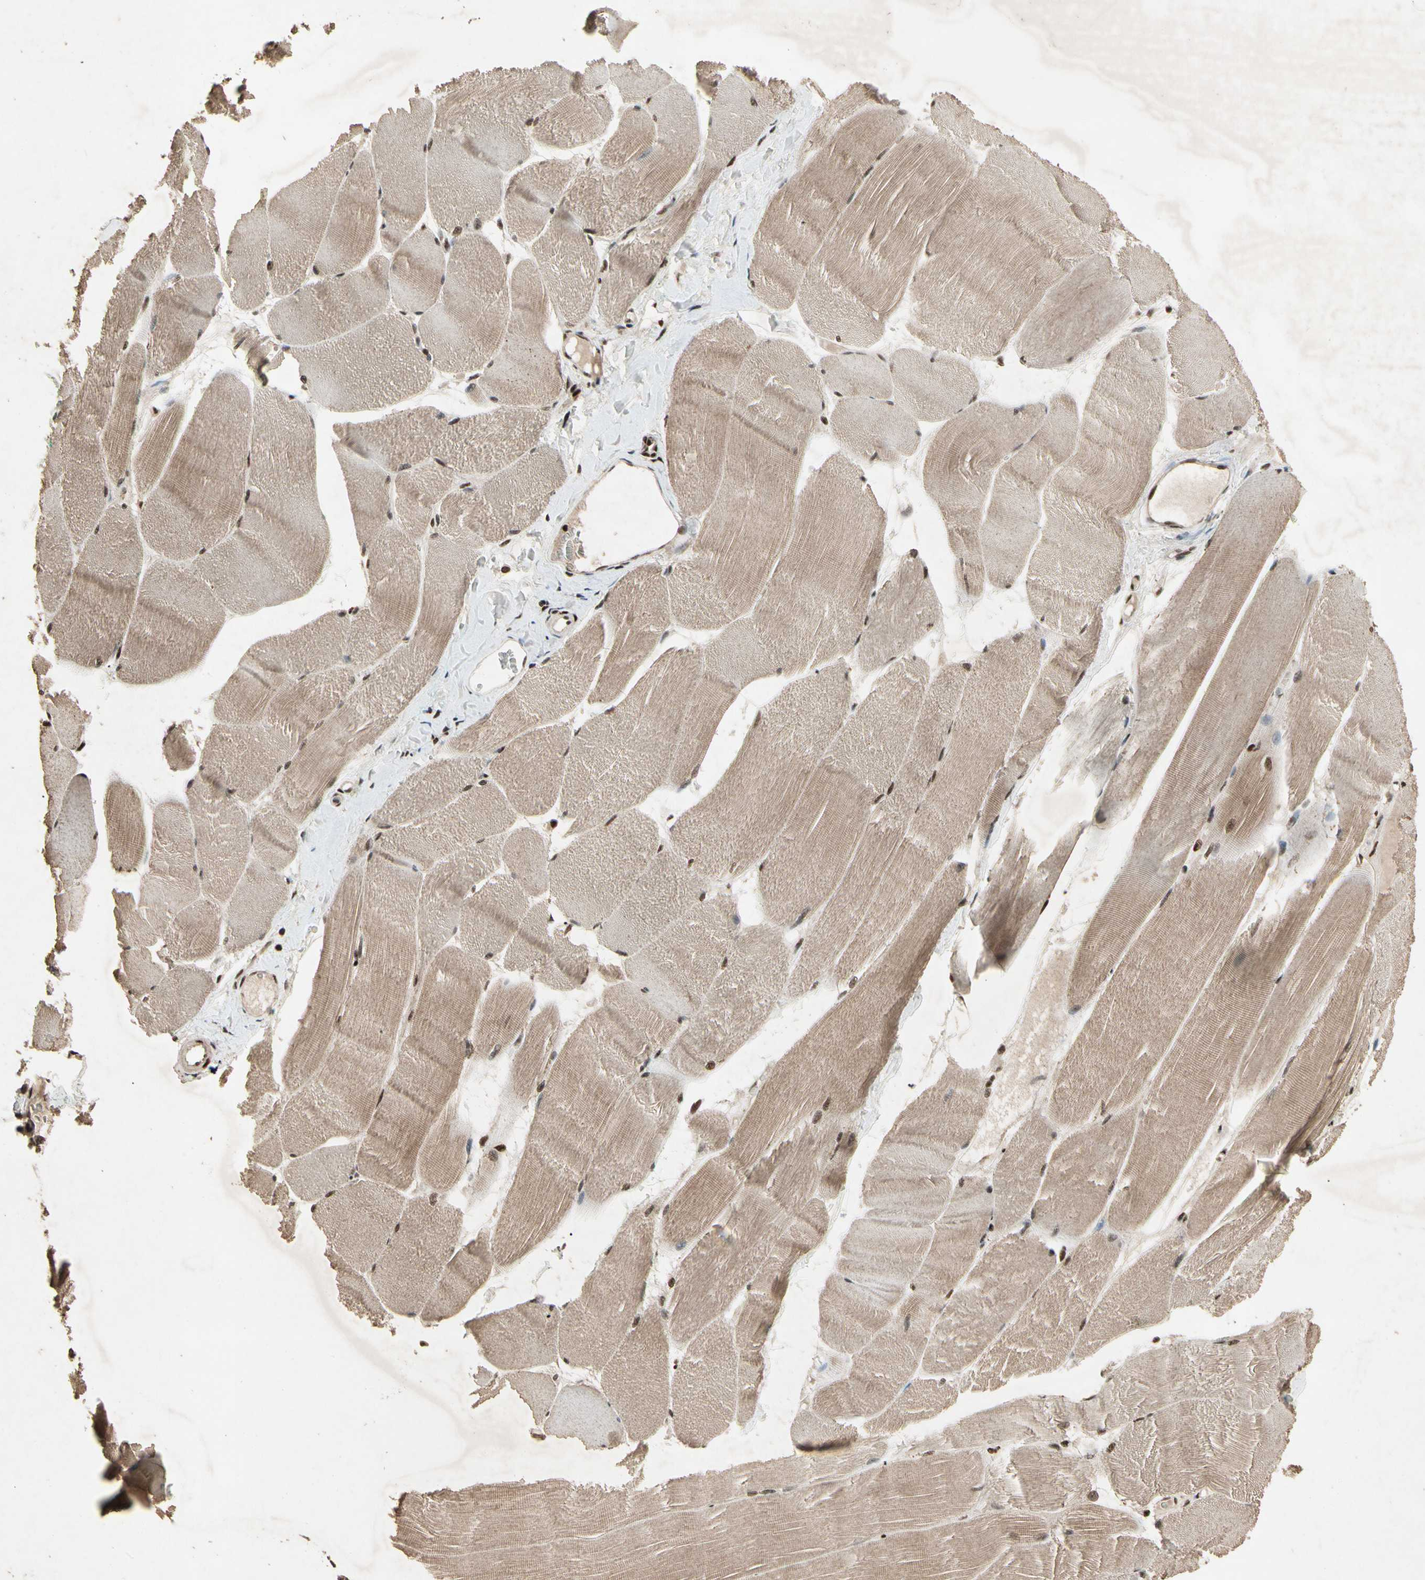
{"staining": {"intensity": "strong", "quantity": ">75%", "location": "cytoplasmic/membranous,nuclear"}, "tissue": "skeletal muscle", "cell_type": "Myocytes", "image_type": "normal", "snomed": [{"axis": "morphology", "description": "Normal tissue, NOS"}, {"axis": "morphology", "description": "Squamous cell carcinoma, NOS"}, {"axis": "topography", "description": "Skeletal muscle"}], "caption": "Skeletal muscle stained for a protein shows strong cytoplasmic/membranous,nuclear positivity in myocytes. The protein of interest is stained brown, and the nuclei are stained in blue (DAB IHC with brightfield microscopy, high magnification).", "gene": "TBX2", "patient": {"sex": "male", "age": 51}}